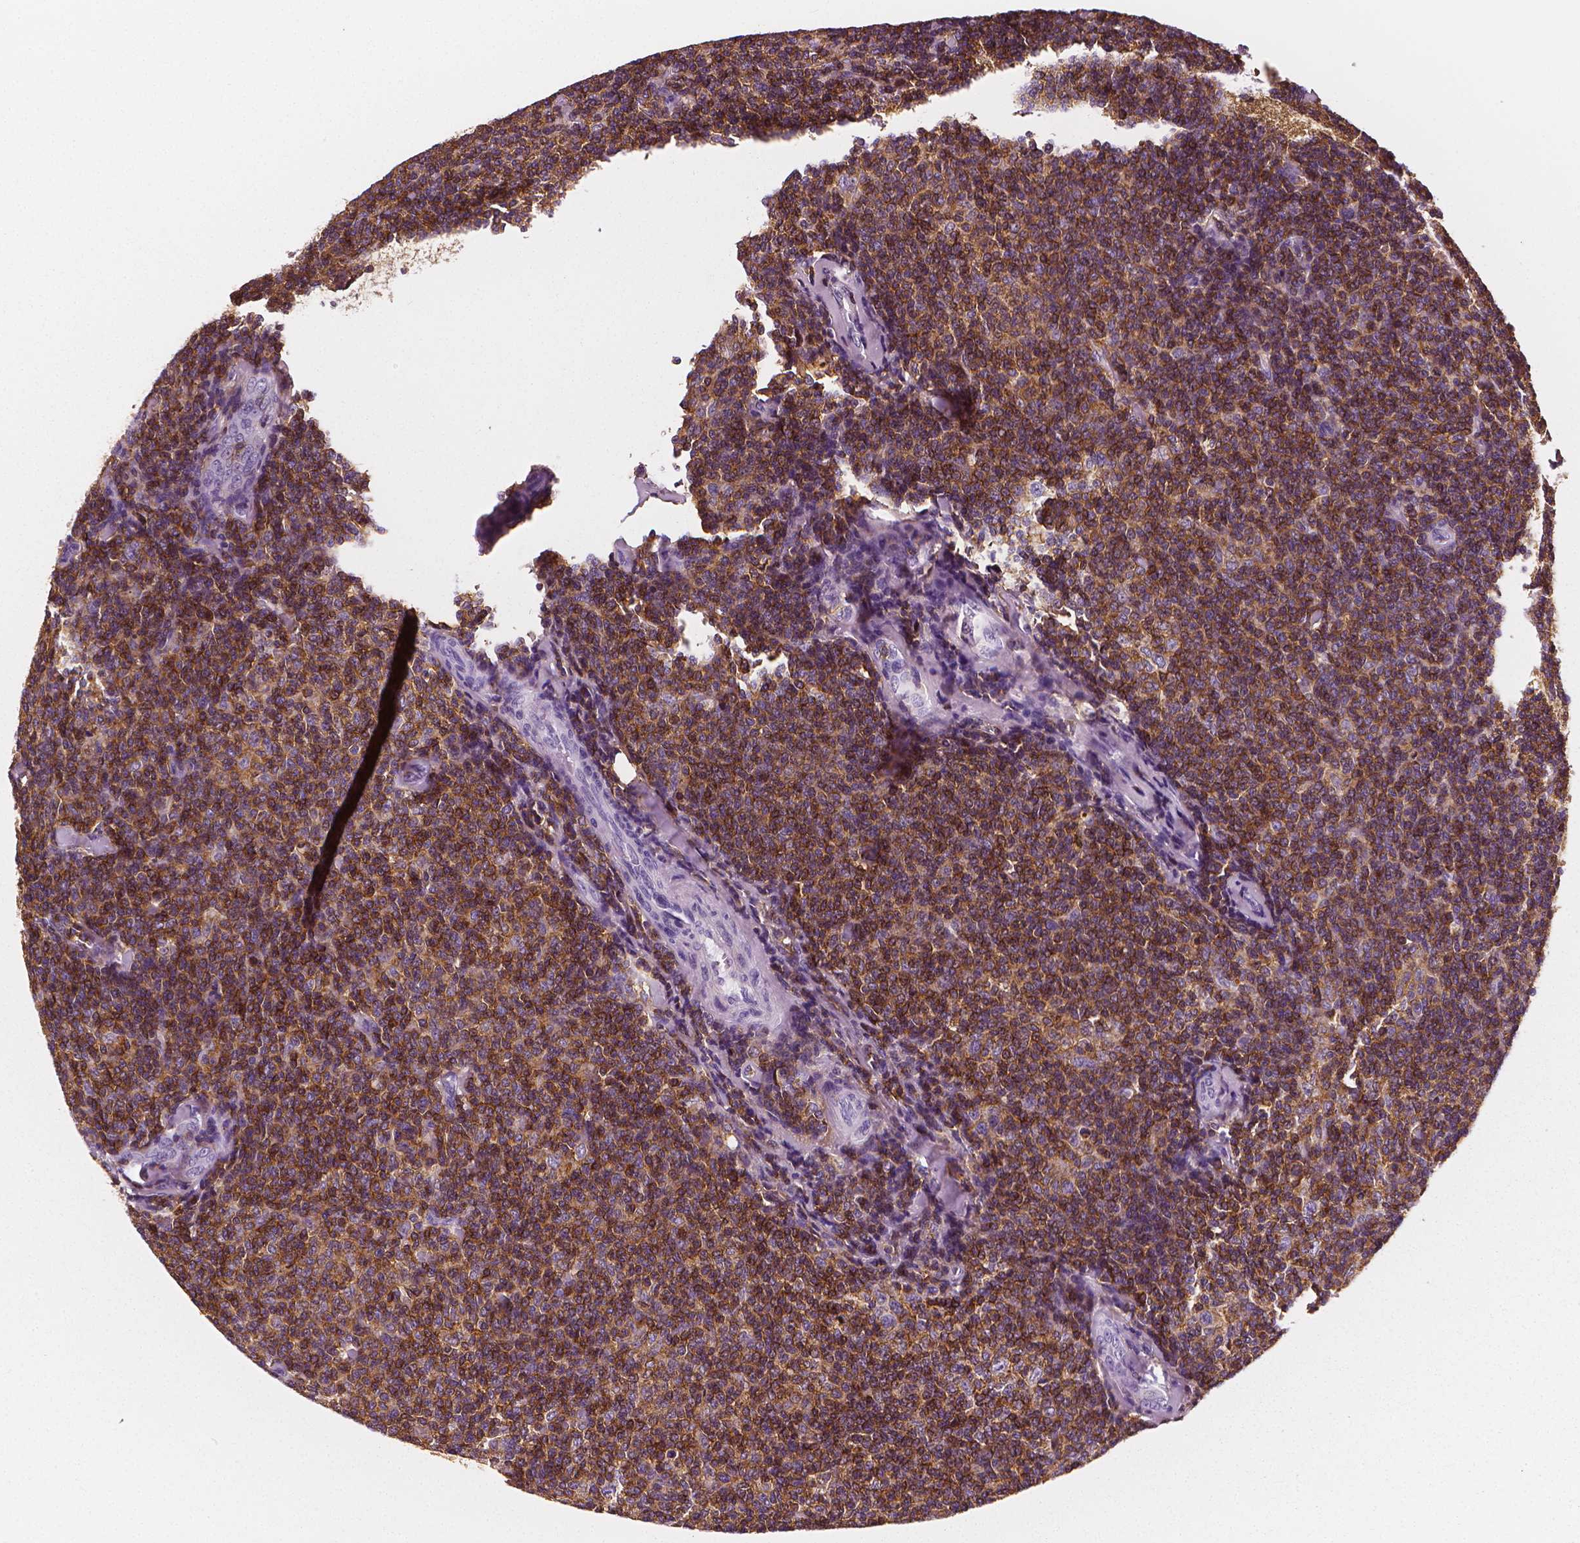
{"staining": {"intensity": "strong", "quantity": ">75%", "location": "cytoplasmic/membranous"}, "tissue": "lymphoma", "cell_type": "Tumor cells", "image_type": "cancer", "snomed": [{"axis": "morphology", "description": "Malignant lymphoma, non-Hodgkin's type, Low grade"}, {"axis": "topography", "description": "Lymph node"}], "caption": "This photomicrograph exhibits immunohistochemistry staining of human malignant lymphoma, non-Hodgkin's type (low-grade), with high strong cytoplasmic/membranous positivity in about >75% of tumor cells.", "gene": "PTPRC", "patient": {"sex": "female", "age": 56}}